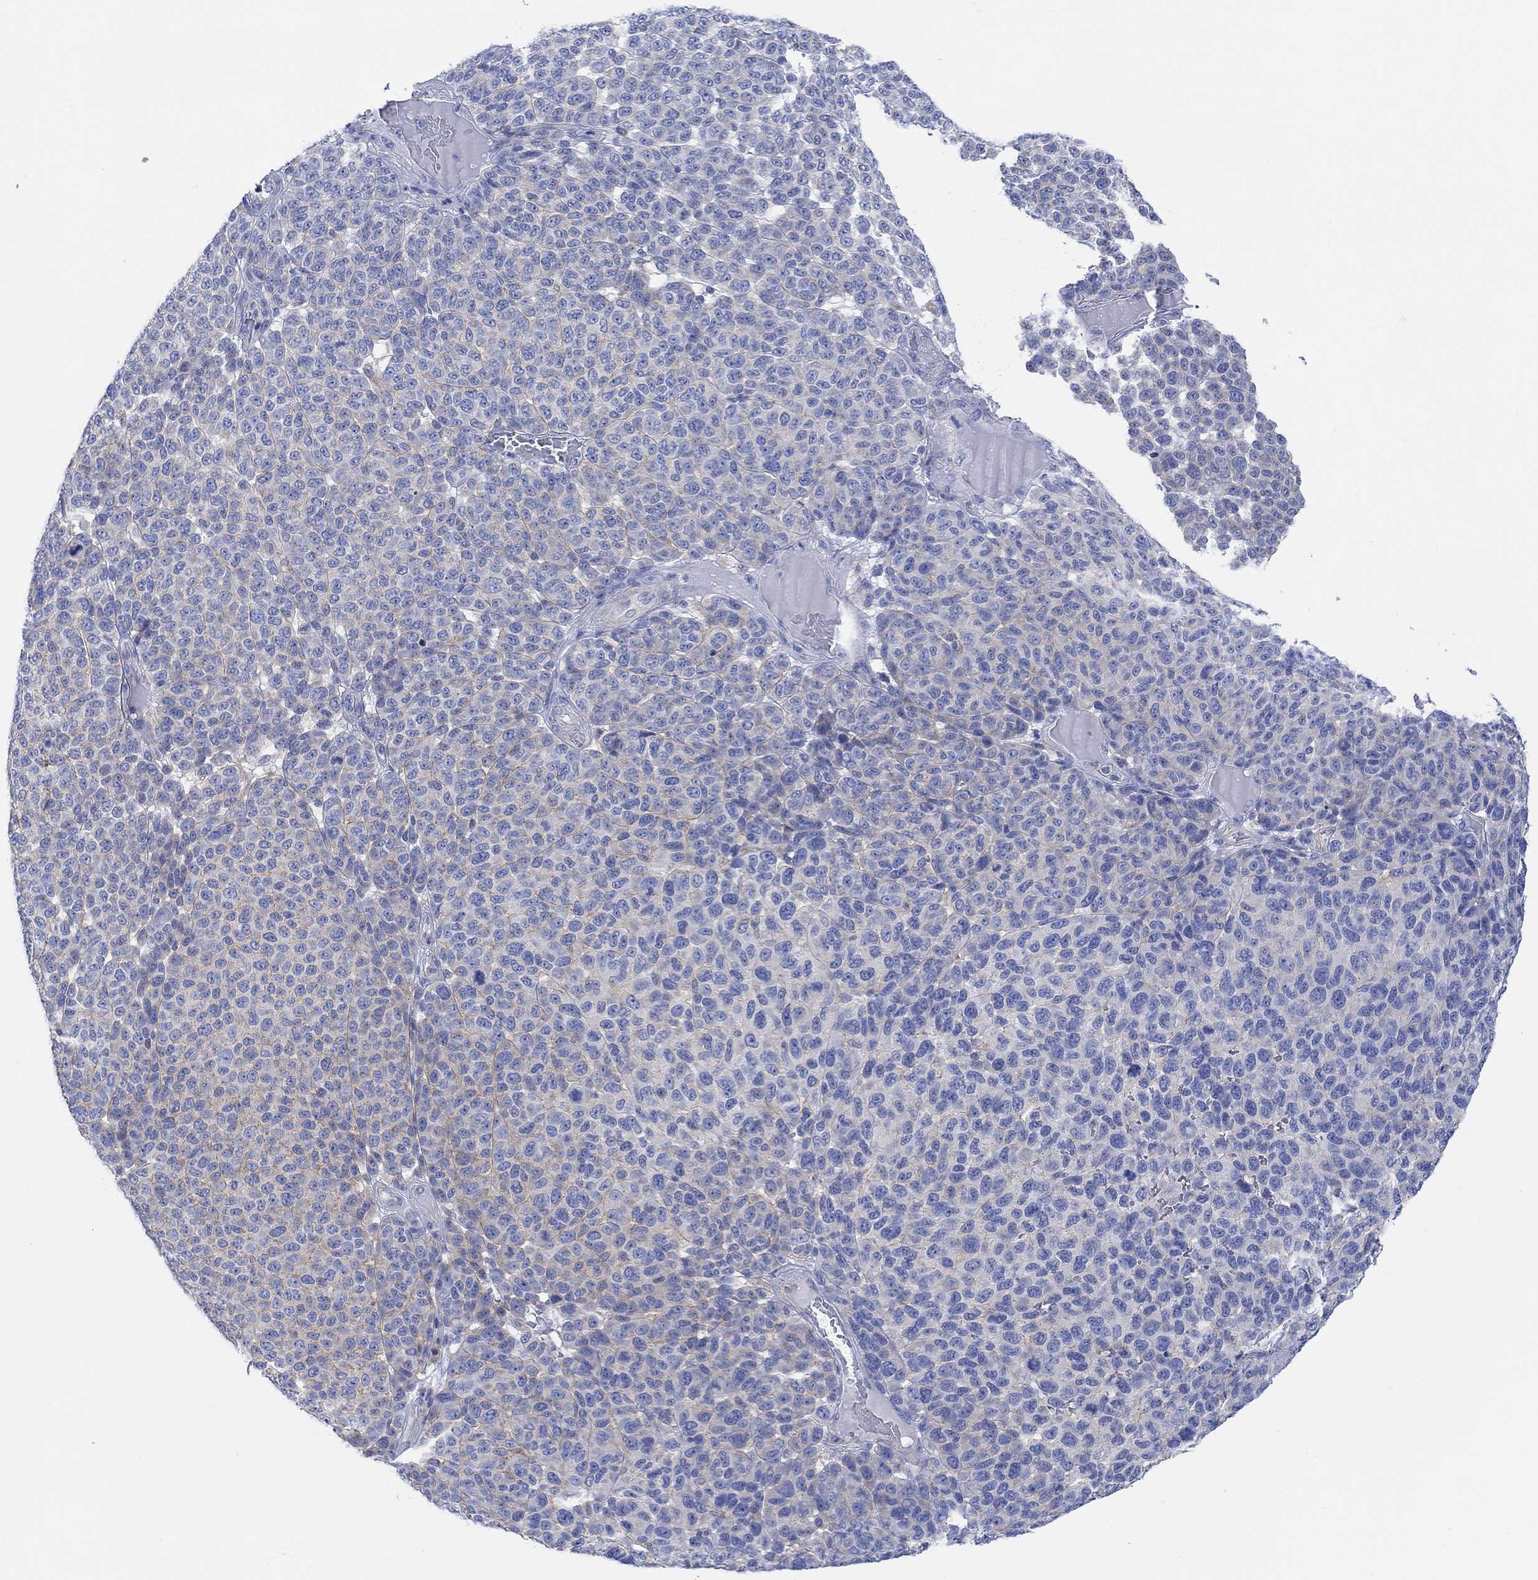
{"staining": {"intensity": "negative", "quantity": "none", "location": "none"}, "tissue": "melanoma", "cell_type": "Tumor cells", "image_type": "cancer", "snomed": [{"axis": "morphology", "description": "Malignant melanoma, NOS"}, {"axis": "topography", "description": "Skin"}], "caption": "Image shows no protein expression in tumor cells of melanoma tissue. Brightfield microscopy of immunohistochemistry stained with DAB (brown) and hematoxylin (blue), captured at high magnification.", "gene": "REEP6", "patient": {"sex": "male", "age": 59}}